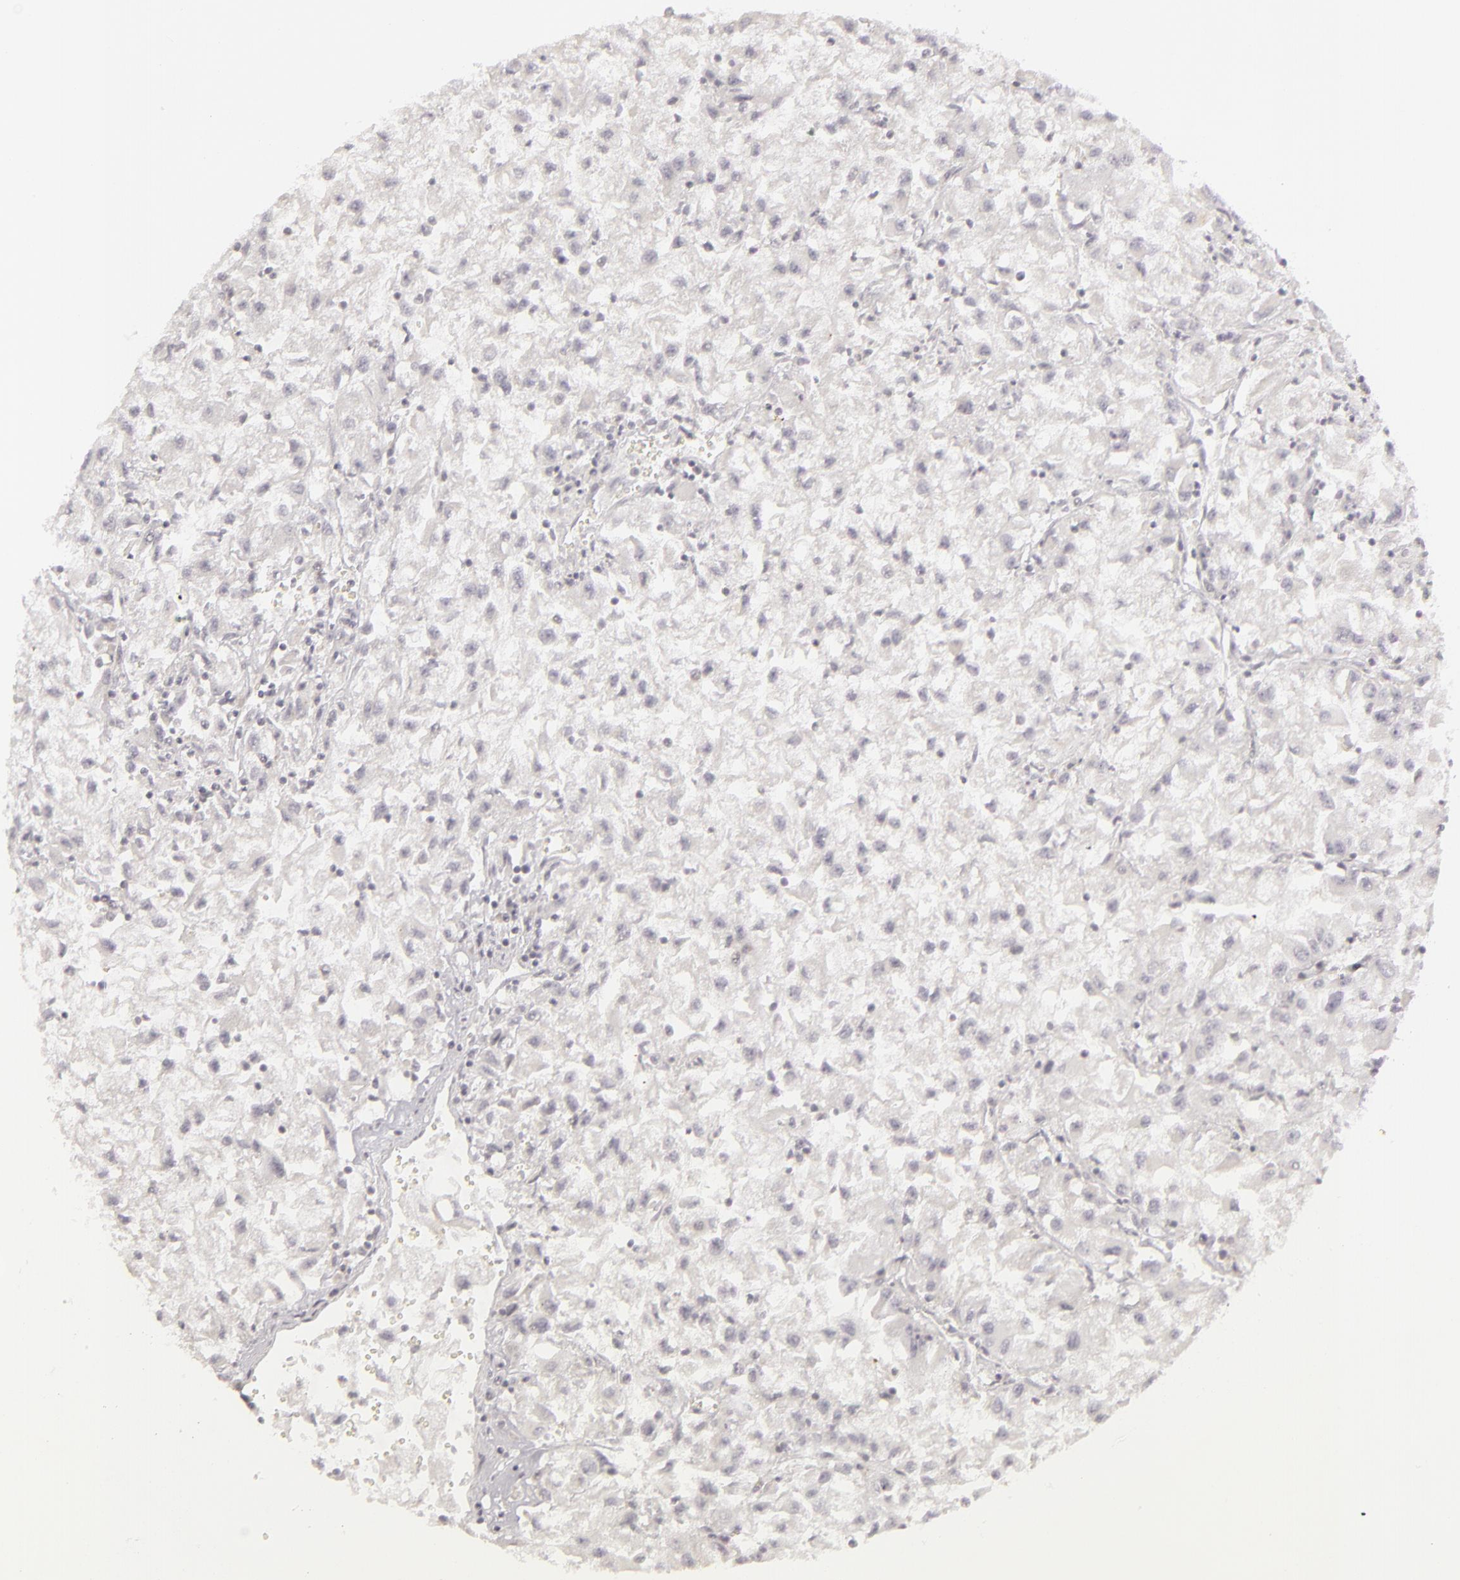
{"staining": {"intensity": "negative", "quantity": "none", "location": "none"}, "tissue": "renal cancer", "cell_type": "Tumor cells", "image_type": "cancer", "snomed": [{"axis": "morphology", "description": "Adenocarcinoma, NOS"}, {"axis": "topography", "description": "Kidney"}], "caption": "Immunohistochemistry of human renal cancer (adenocarcinoma) demonstrates no positivity in tumor cells.", "gene": "SIX1", "patient": {"sex": "male", "age": 59}}